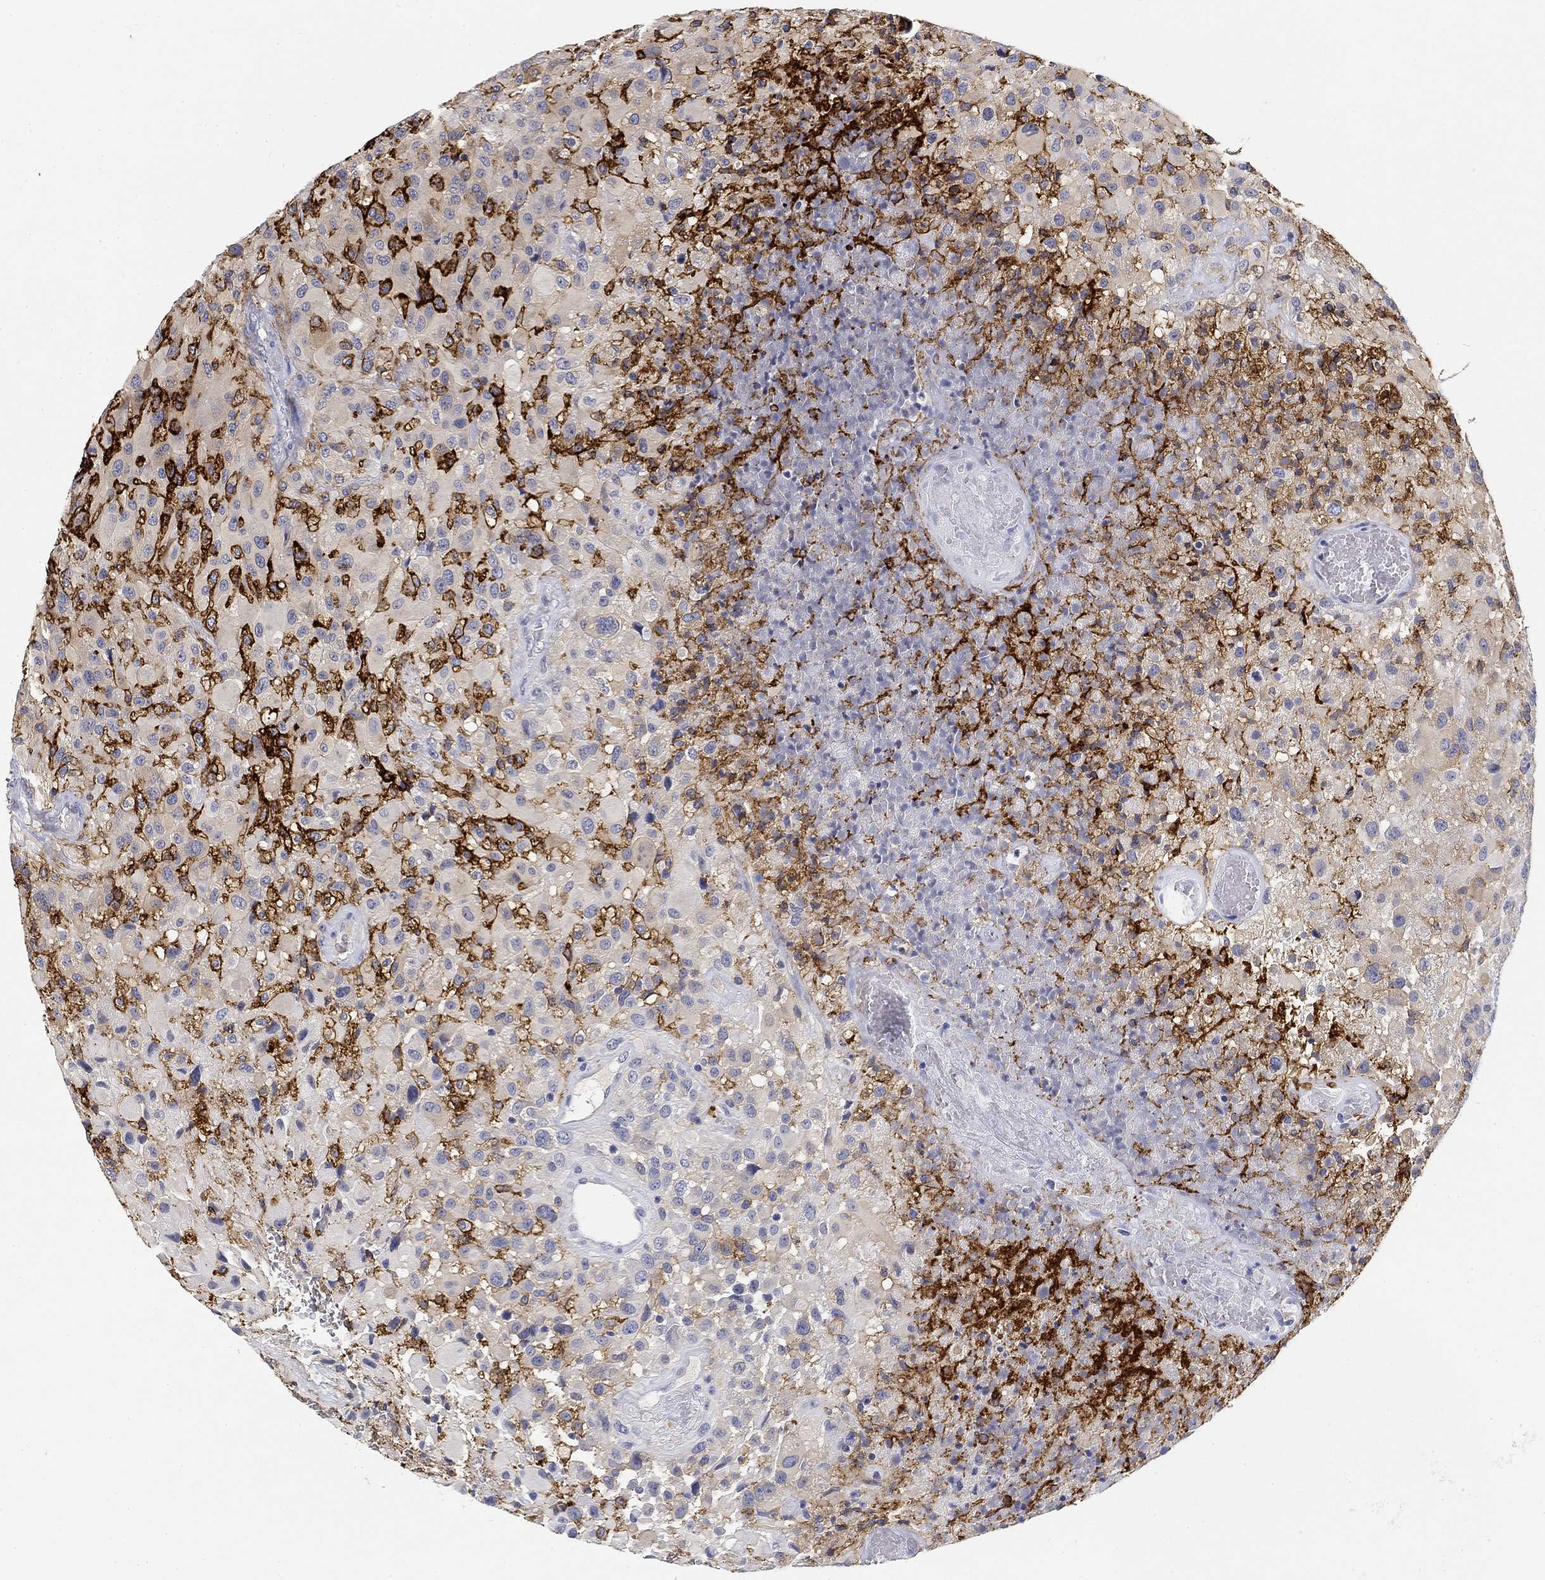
{"staining": {"intensity": "strong", "quantity": "<25%", "location": "cytoplasmic/membranous"}, "tissue": "glioma", "cell_type": "Tumor cells", "image_type": "cancer", "snomed": [{"axis": "morphology", "description": "Glioma, malignant, High grade"}, {"axis": "topography", "description": "Cerebral cortex"}], "caption": "Immunohistochemical staining of glioma exhibits medium levels of strong cytoplasmic/membranous expression in approximately <25% of tumor cells.", "gene": "SLC2A5", "patient": {"sex": "male", "age": 35}}